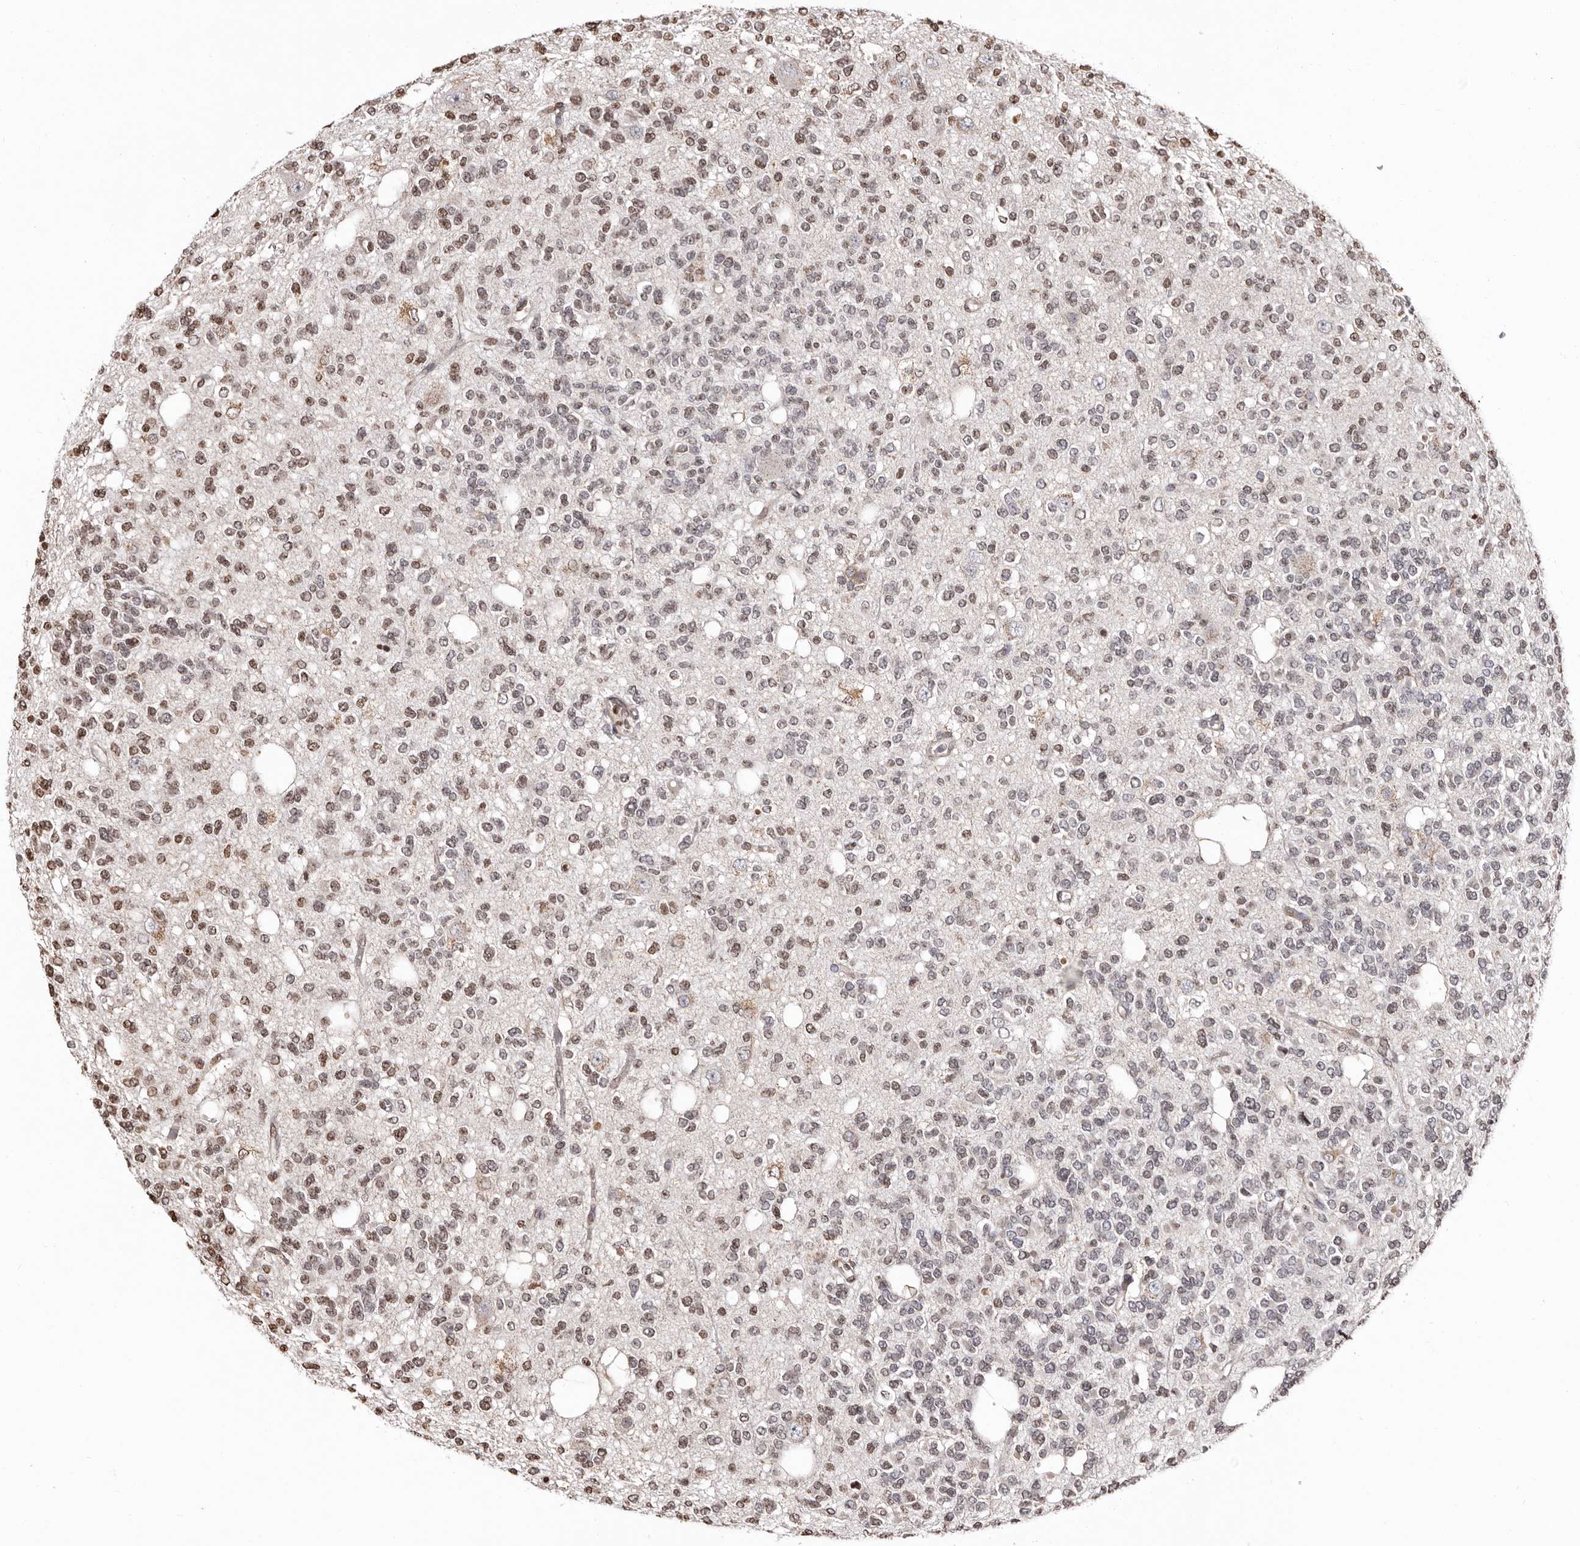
{"staining": {"intensity": "moderate", "quantity": "25%-75%", "location": "nuclear"}, "tissue": "glioma", "cell_type": "Tumor cells", "image_type": "cancer", "snomed": [{"axis": "morphology", "description": "Glioma, malignant, Low grade"}, {"axis": "topography", "description": "Brain"}], "caption": "Immunohistochemical staining of human malignant glioma (low-grade) demonstrates medium levels of moderate nuclear protein staining in approximately 25%-75% of tumor cells.", "gene": "CCDC190", "patient": {"sex": "male", "age": 38}}